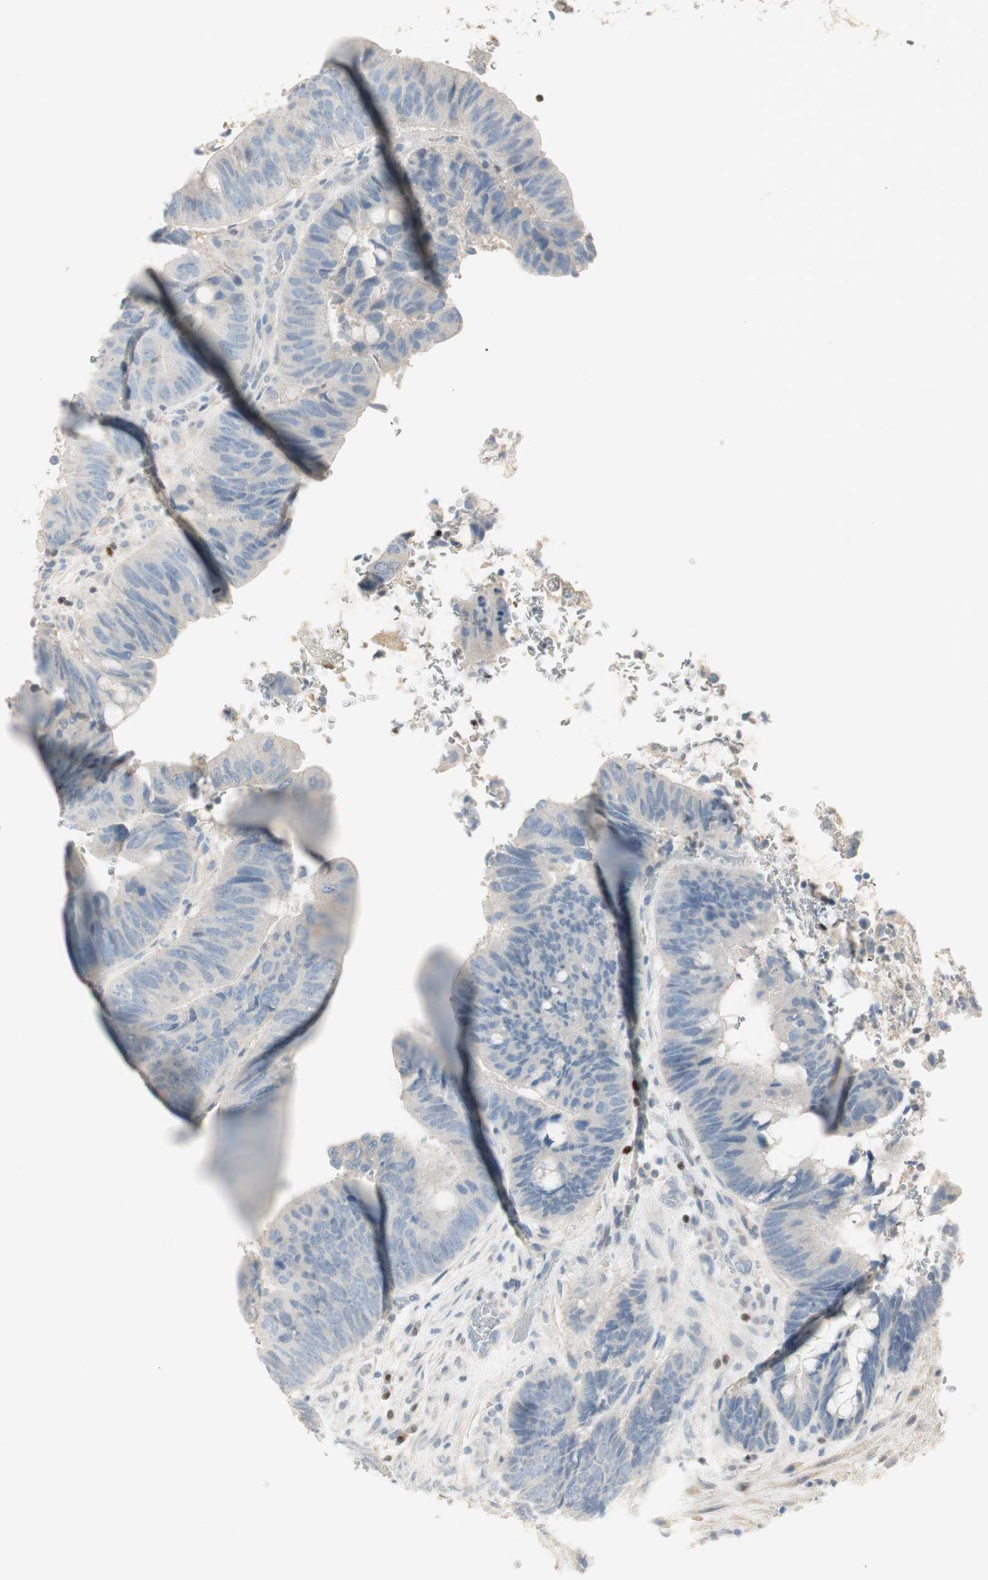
{"staining": {"intensity": "negative", "quantity": "none", "location": "none"}, "tissue": "colorectal cancer", "cell_type": "Tumor cells", "image_type": "cancer", "snomed": [{"axis": "morphology", "description": "Normal tissue, NOS"}, {"axis": "morphology", "description": "Adenocarcinoma, NOS"}, {"axis": "topography", "description": "Rectum"}, {"axis": "topography", "description": "Peripheral nerve tissue"}], "caption": "Tumor cells show no significant expression in colorectal cancer.", "gene": "RUNX2", "patient": {"sex": "male", "age": 92}}